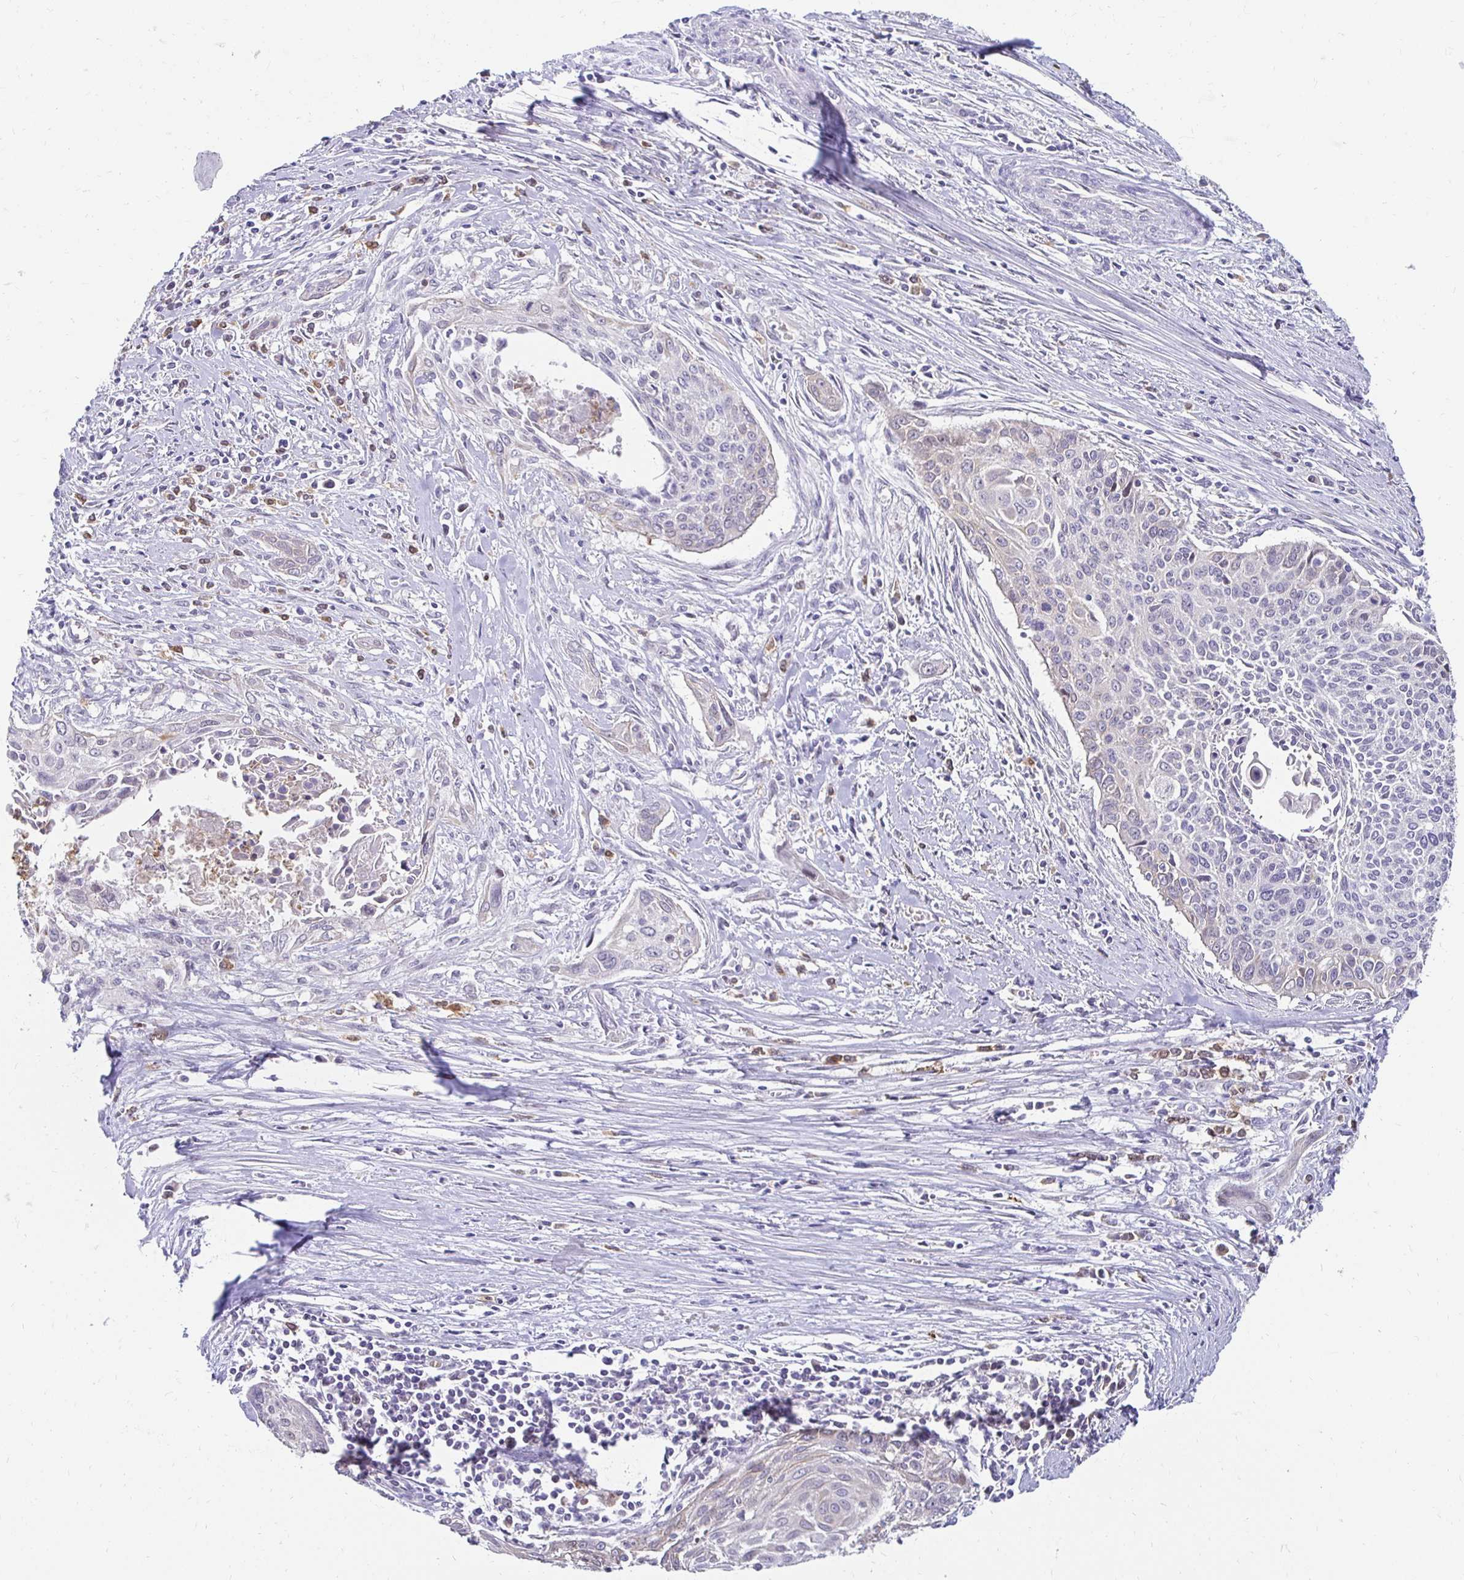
{"staining": {"intensity": "negative", "quantity": "none", "location": "none"}, "tissue": "cervical cancer", "cell_type": "Tumor cells", "image_type": "cancer", "snomed": [{"axis": "morphology", "description": "Squamous cell carcinoma, NOS"}, {"axis": "topography", "description": "Cervix"}], "caption": "Immunohistochemical staining of cervical squamous cell carcinoma demonstrates no significant expression in tumor cells.", "gene": "PADI2", "patient": {"sex": "female", "age": 55}}